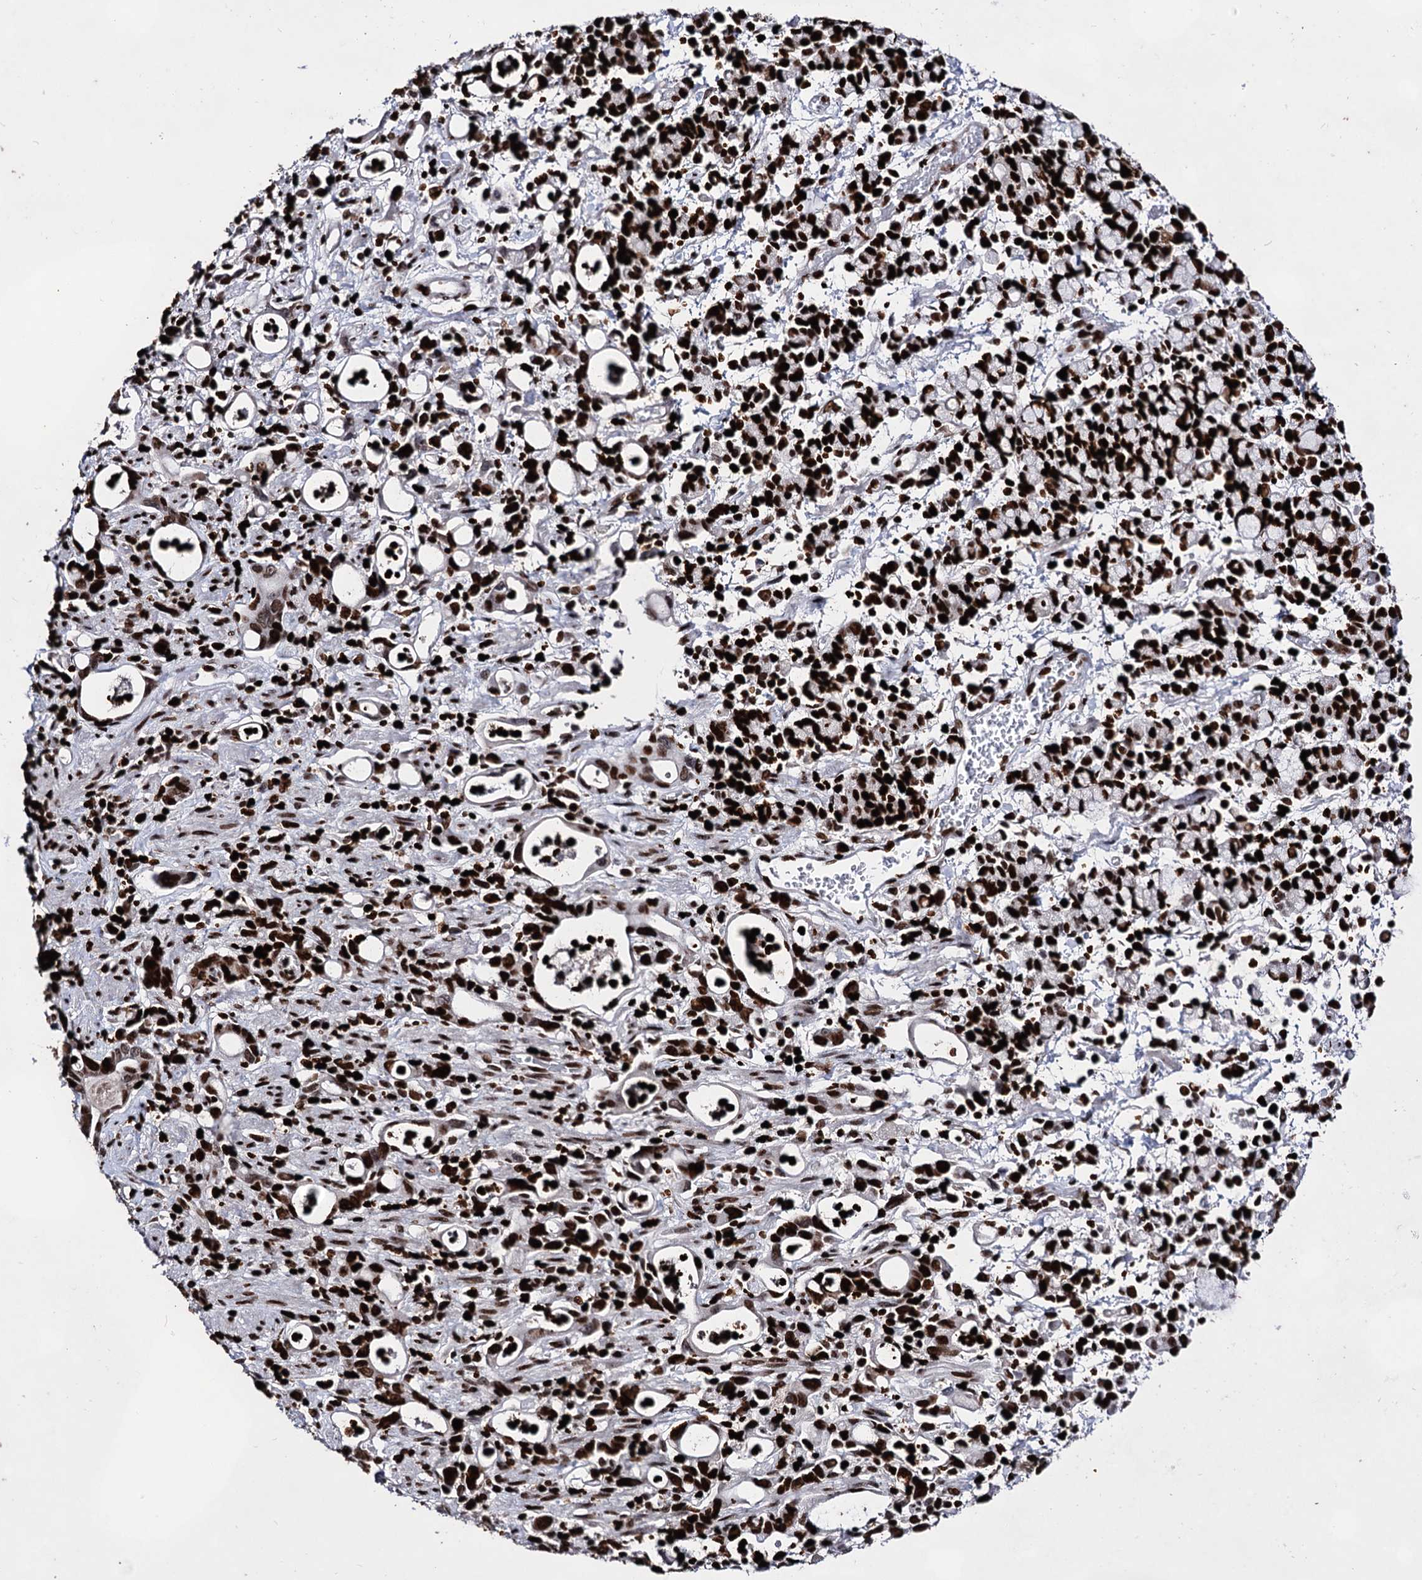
{"staining": {"intensity": "strong", "quantity": ">75%", "location": "nuclear"}, "tissue": "stomach cancer", "cell_type": "Tumor cells", "image_type": "cancer", "snomed": [{"axis": "morphology", "description": "Adenocarcinoma, NOS"}, {"axis": "topography", "description": "Stomach, lower"}], "caption": "The photomicrograph demonstrates staining of adenocarcinoma (stomach), revealing strong nuclear protein expression (brown color) within tumor cells.", "gene": "HMGB2", "patient": {"sex": "female", "age": 43}}